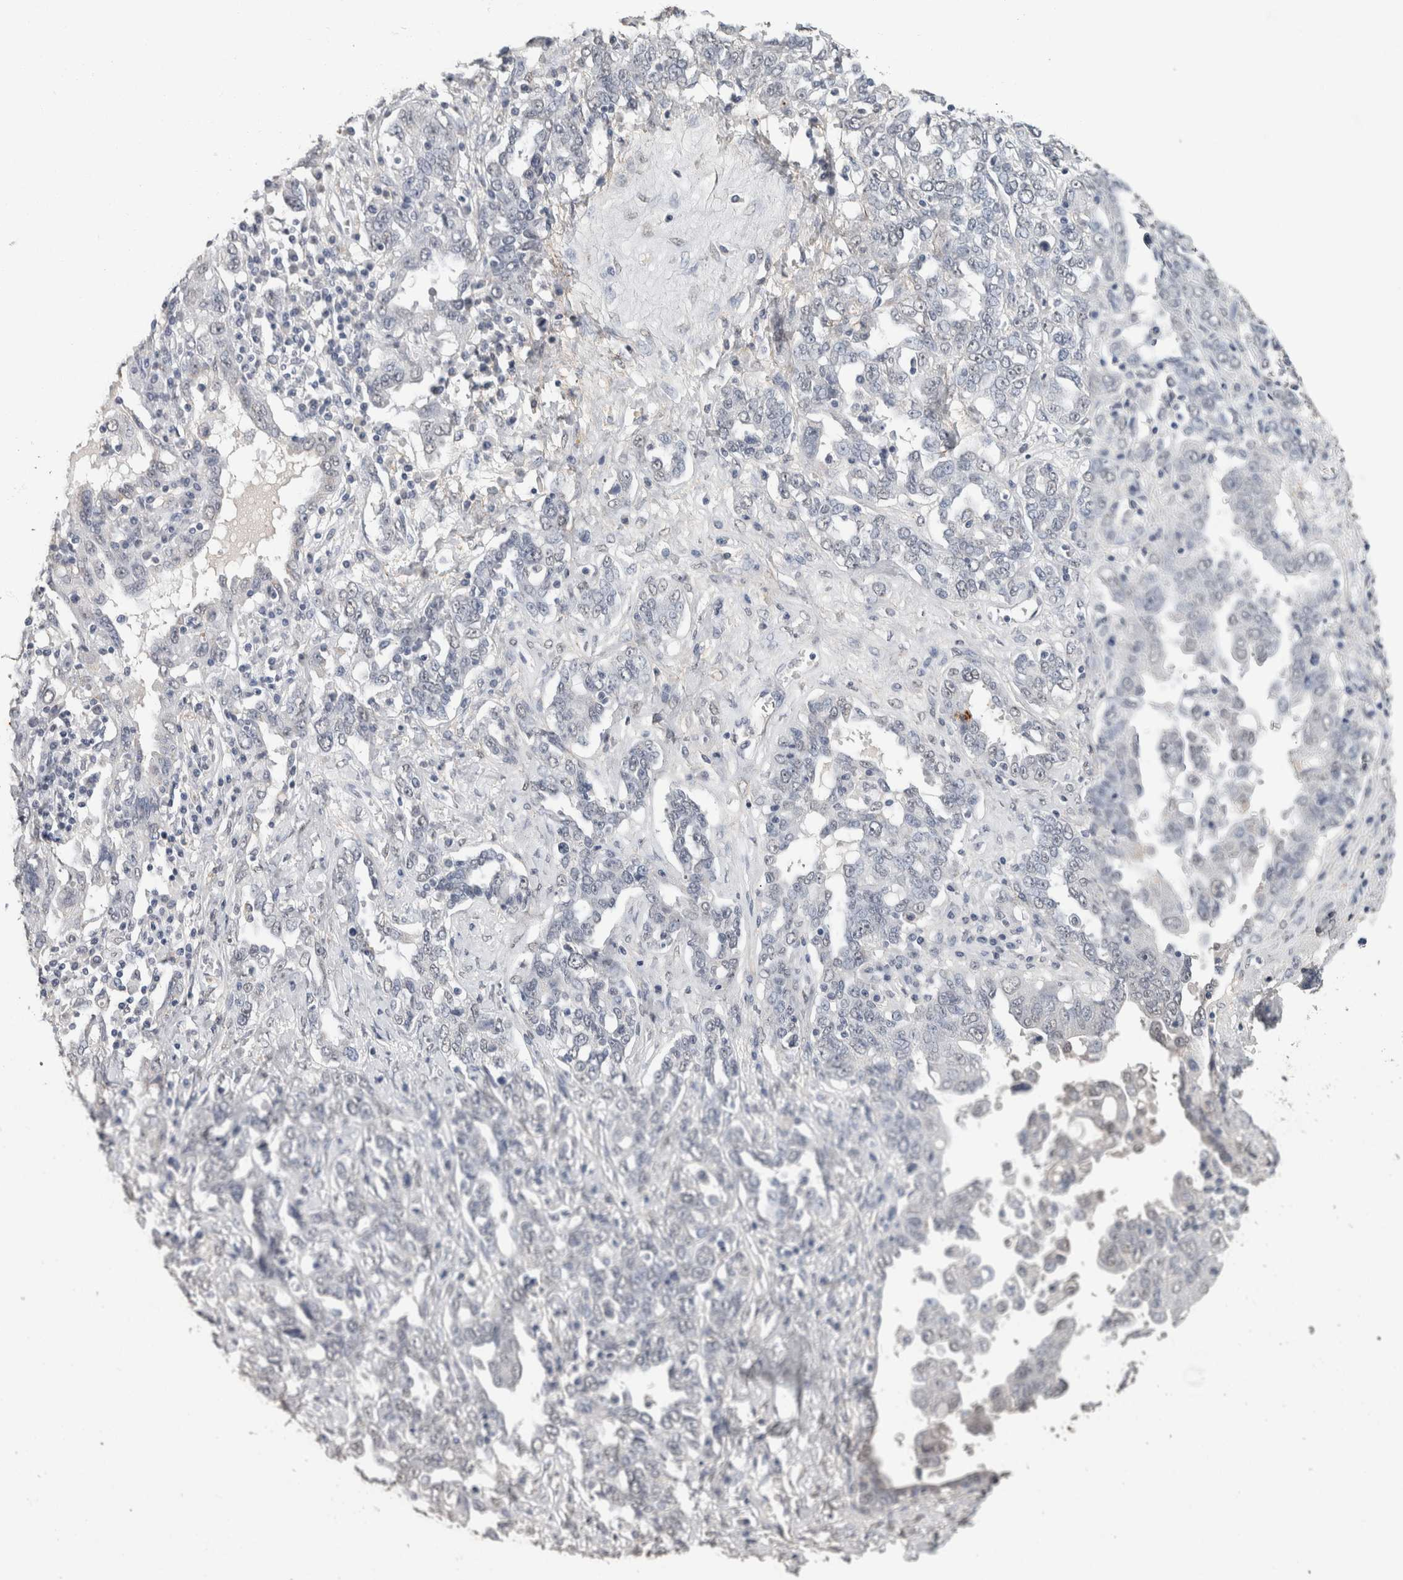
{"staining": {"intensity": "negative", "quantity": "none", "location": "none"}, "tissue": "ovarian cancer", "cell_type": "Tumor cells", "image_type": "cancer", "snomed": [{"axis": "morphology", "description": "Carcinoma, endometroid"}, {"axis": "topography", "description": "Ovary"}], "caption": "DAB (3,3'-diaminobenzidine) immunohistochemical staining of ovarian endometroid carcinoma shows no significant positivity in tumor cells.", "gene": "LTBP1", "patient": {"sex": "female", "age": 62}}